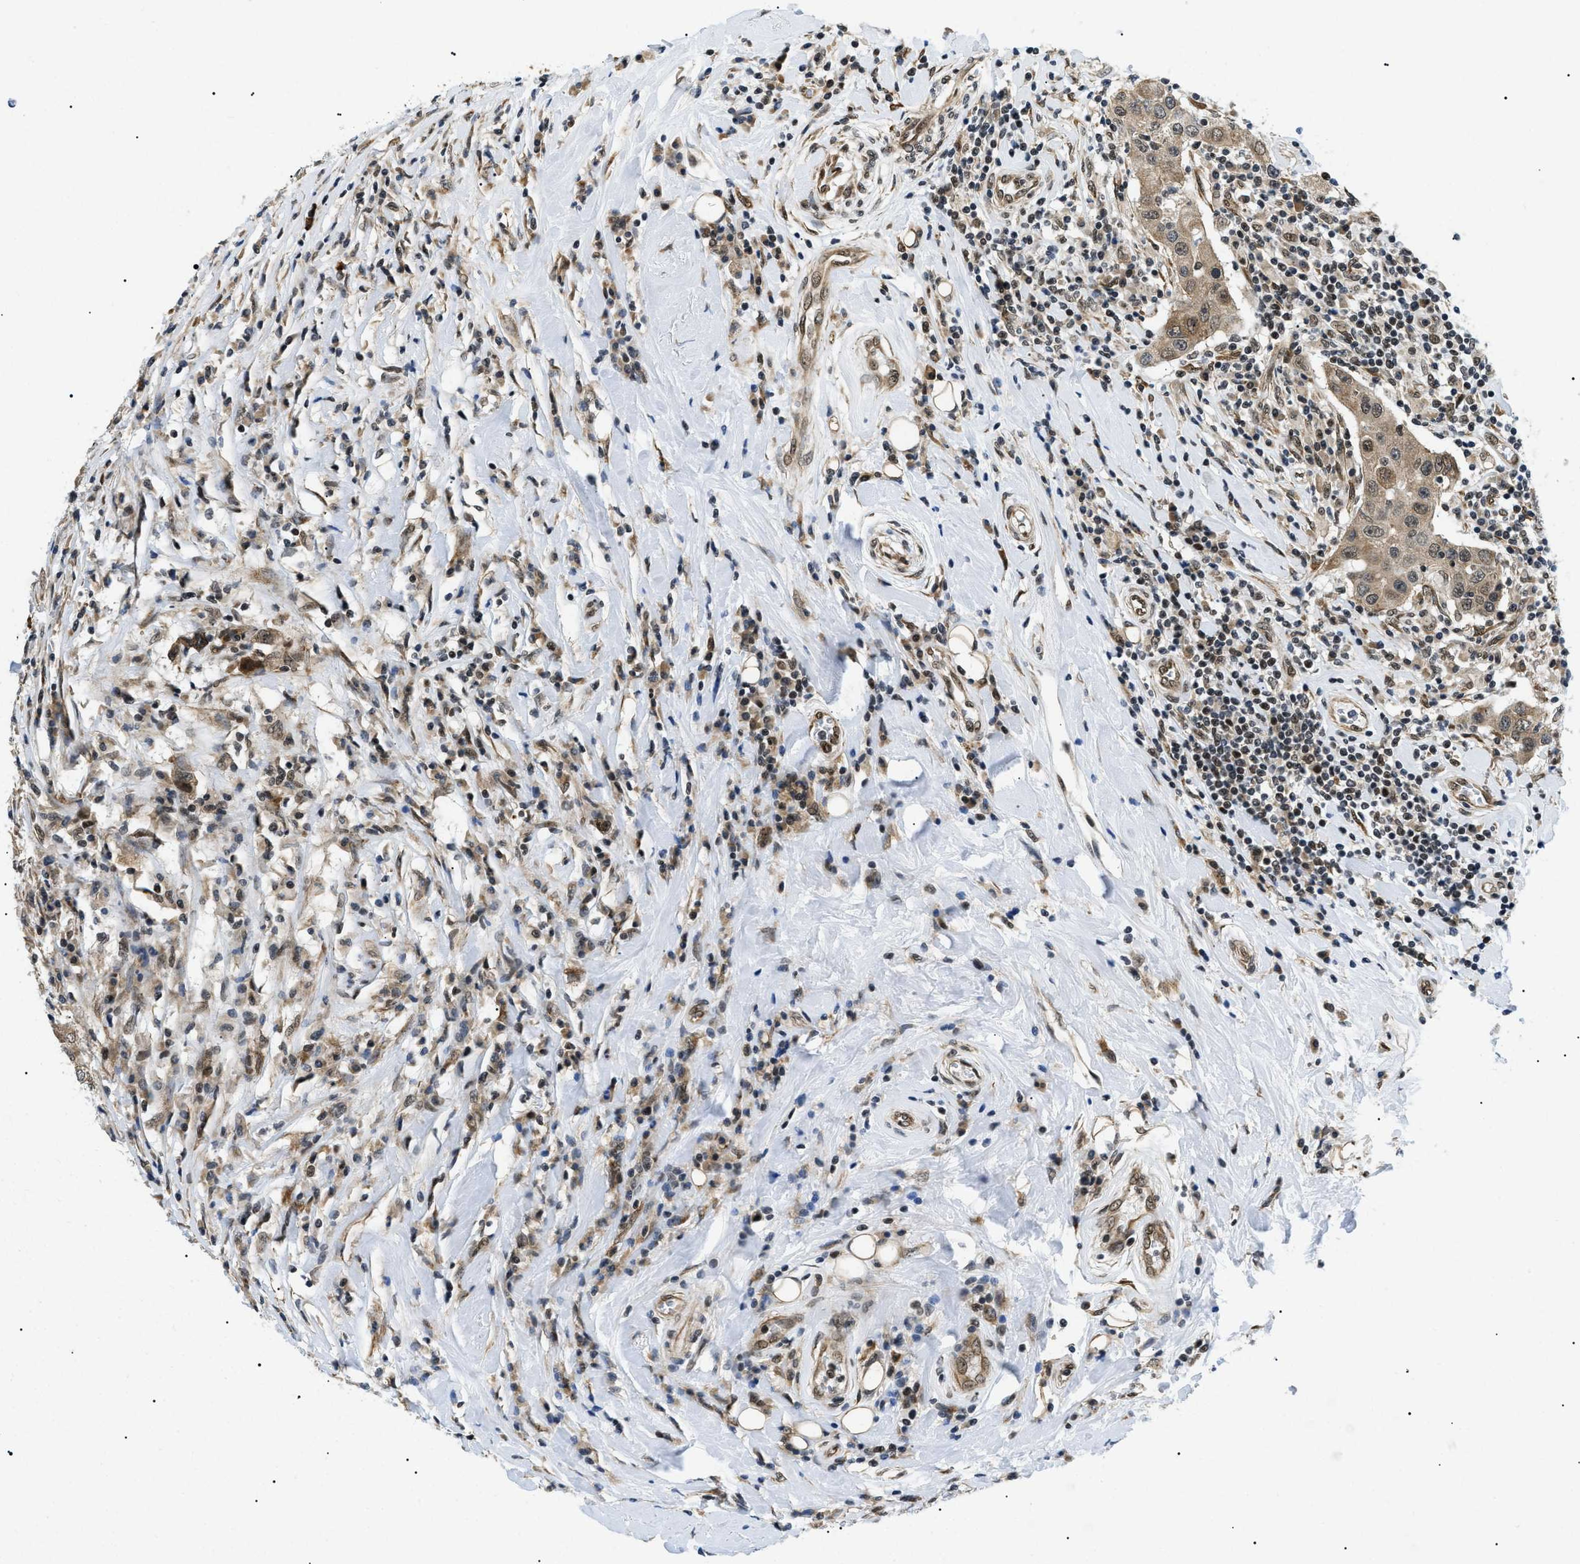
{"staining": {"intensity": "moderate", "quantity": ">75%", "location": "cytoplasmic/membranous"}, "tissue": "breast cancer", "cell_type": "Tumor cells", "image_type": "cancer", "snomed": [{"axis": "morphology", "description": "Duct carcinoma"}, {"axis": "topography", "description": "Breast"}], "caption": "Breast cancer stained for a protein shows moderate cytoplasmic/membranous positivity in tumor cells. Ihc stains the protein of interest in brown and the nuclei are stained blue.", "gene": "CWC25", "patient": {"sex": "female", "age": 27}}